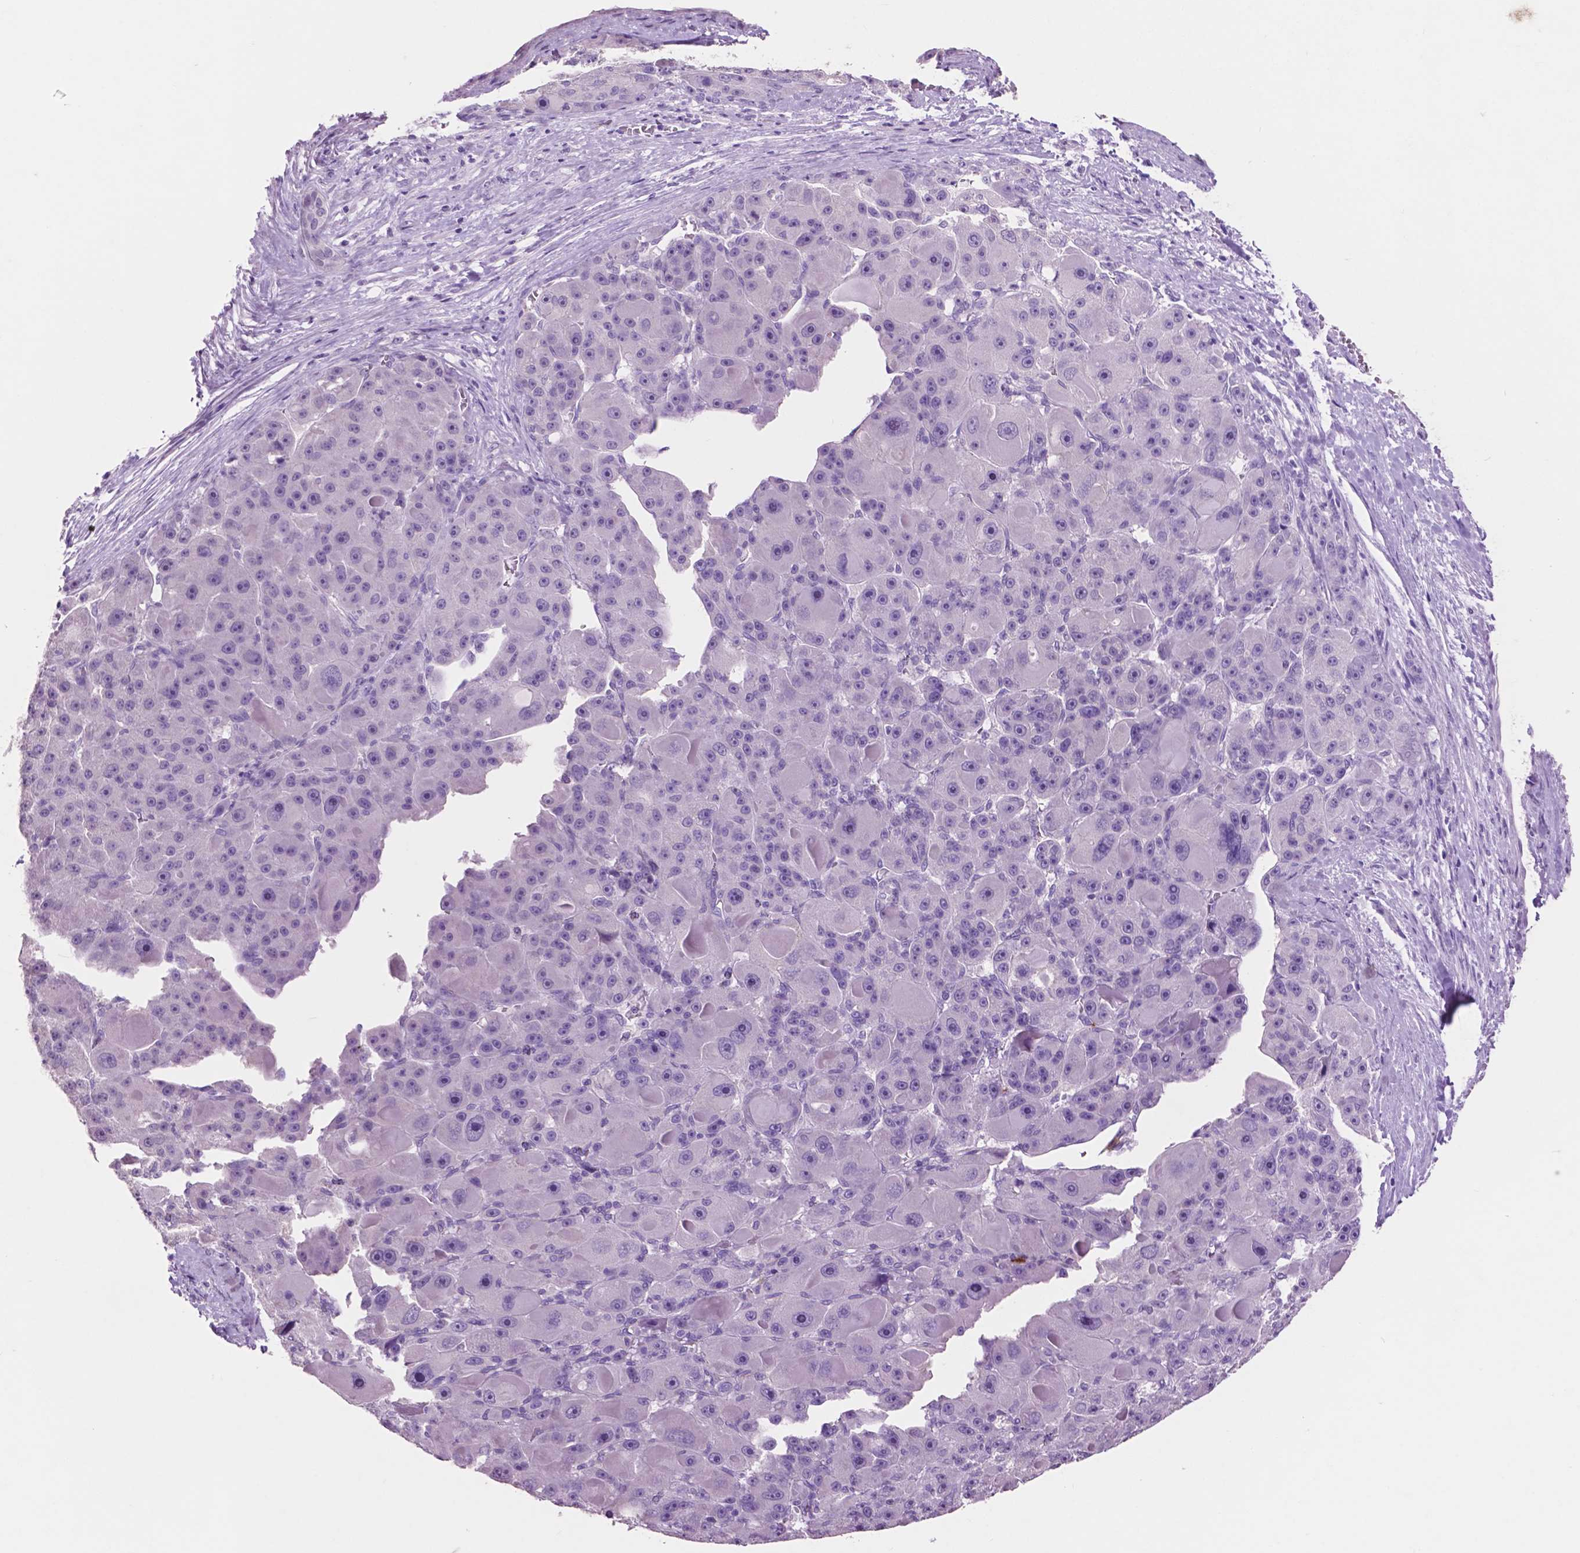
{"staining": {"intensity": "negative", "quantity": "none", "location": "none"}, "tissue": "liver cancer", "cell_type": "Tumor cells", "image_type": "cancer", "snomed": [{"axis": "morphology", "description": "Carcinoma, Hepatocellular, NOS"}, {"axis": "topography", "description": "Liver"}], "caption": "Tumor cells are negative for brown protein staining in hepatocellular carcinoma (liver).", "gene": "IDO1", "patient": {"sex": "male", "age": 76}}